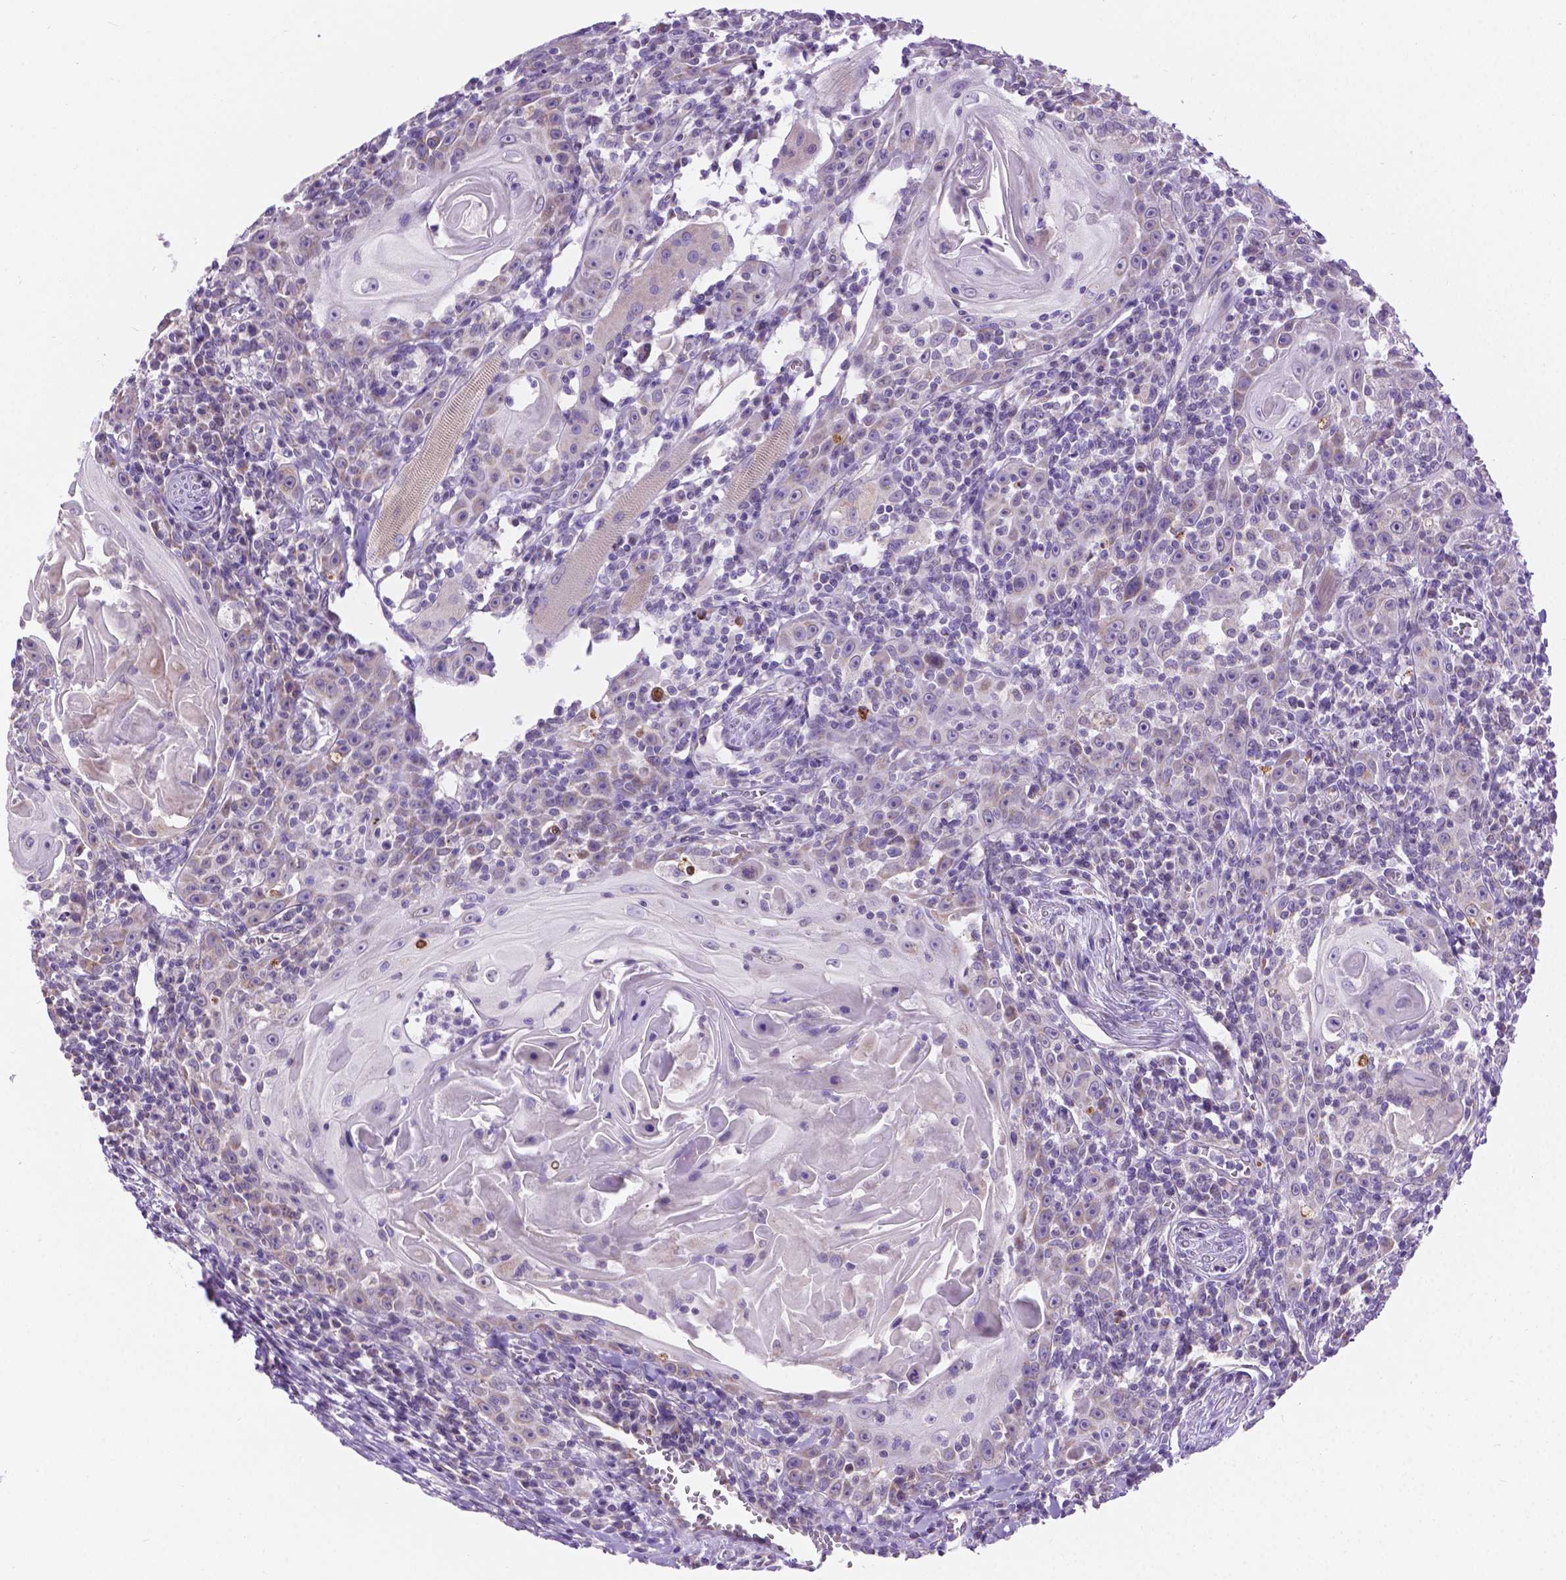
{"staining": {"intensity": "negative", "quantity": "none", "location": "none"}, "tissue": "head and neck cancer", "cell_type": "Tumor cells", "image_type": "cancer", "snomed": [{"axis": "morphology", "description": "Squamous cell carcinoma, NOS"}, {"axis": "topography", "description": "Head-Neck"}], "caption": "Image shows no protein staining in tumor cells of head and neck cancer (squamous cell carcinoma) tissue.", "gene": "CSPG5", "patient": {"sex": "male", "age": 52}}